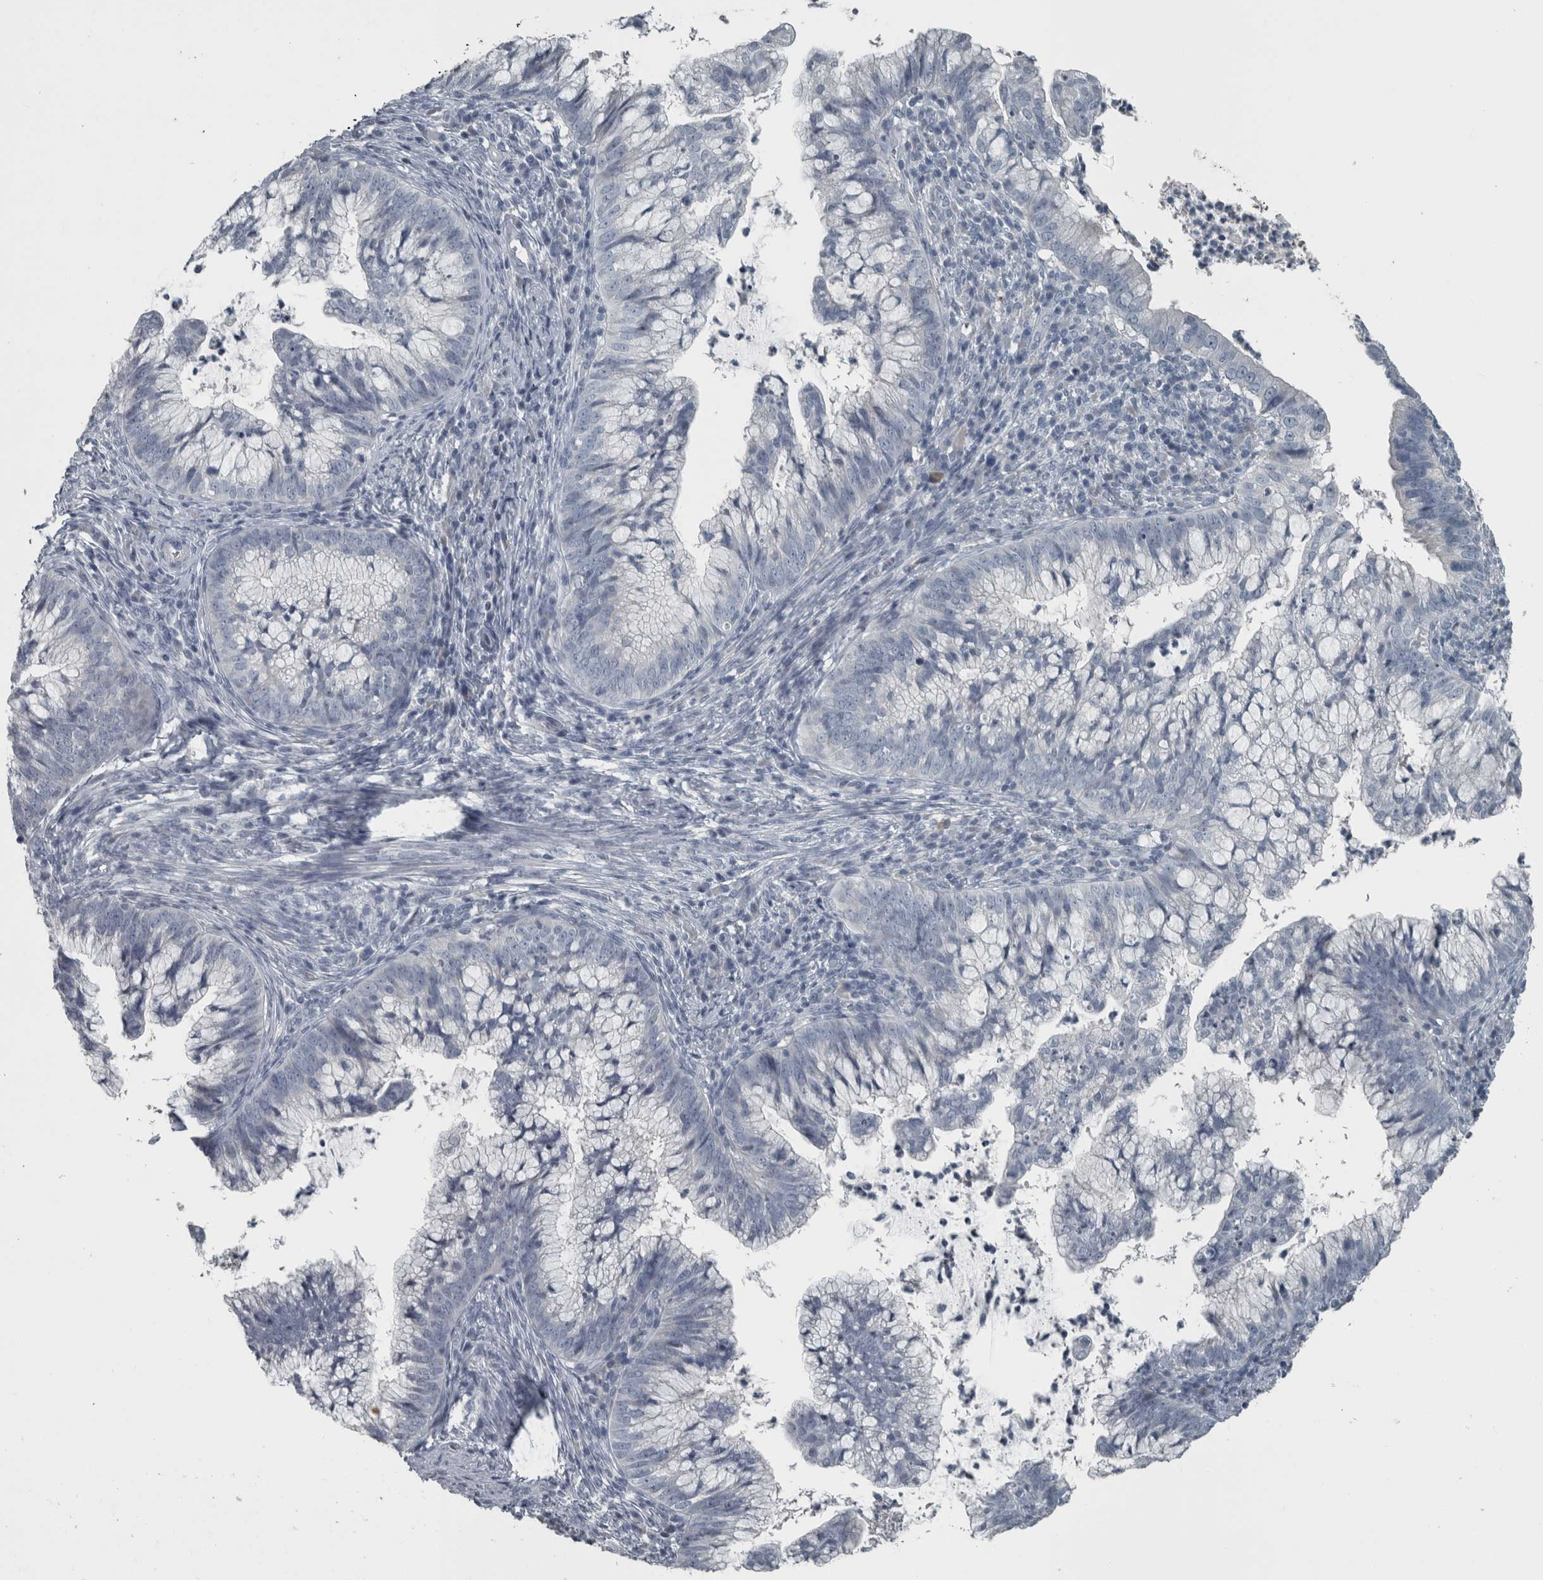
{"staining": {"intensity": "negative", "quantity": "none", "location": "none"}, "tissue": "cervical cancer", "cell_type": "Tumor cells", "image_type": "cancer", "snomed": [{"axis": "morphology", "description": "Adenocarcinoma, NOS"}, {"axis": "topography", "description": "Cervix"}], "caption": "Tumor cells are negative for protein expression in human cervical adenocarcinoma.", "gene": "KRT20", "patient": {"sex": "female", "age": 36}}